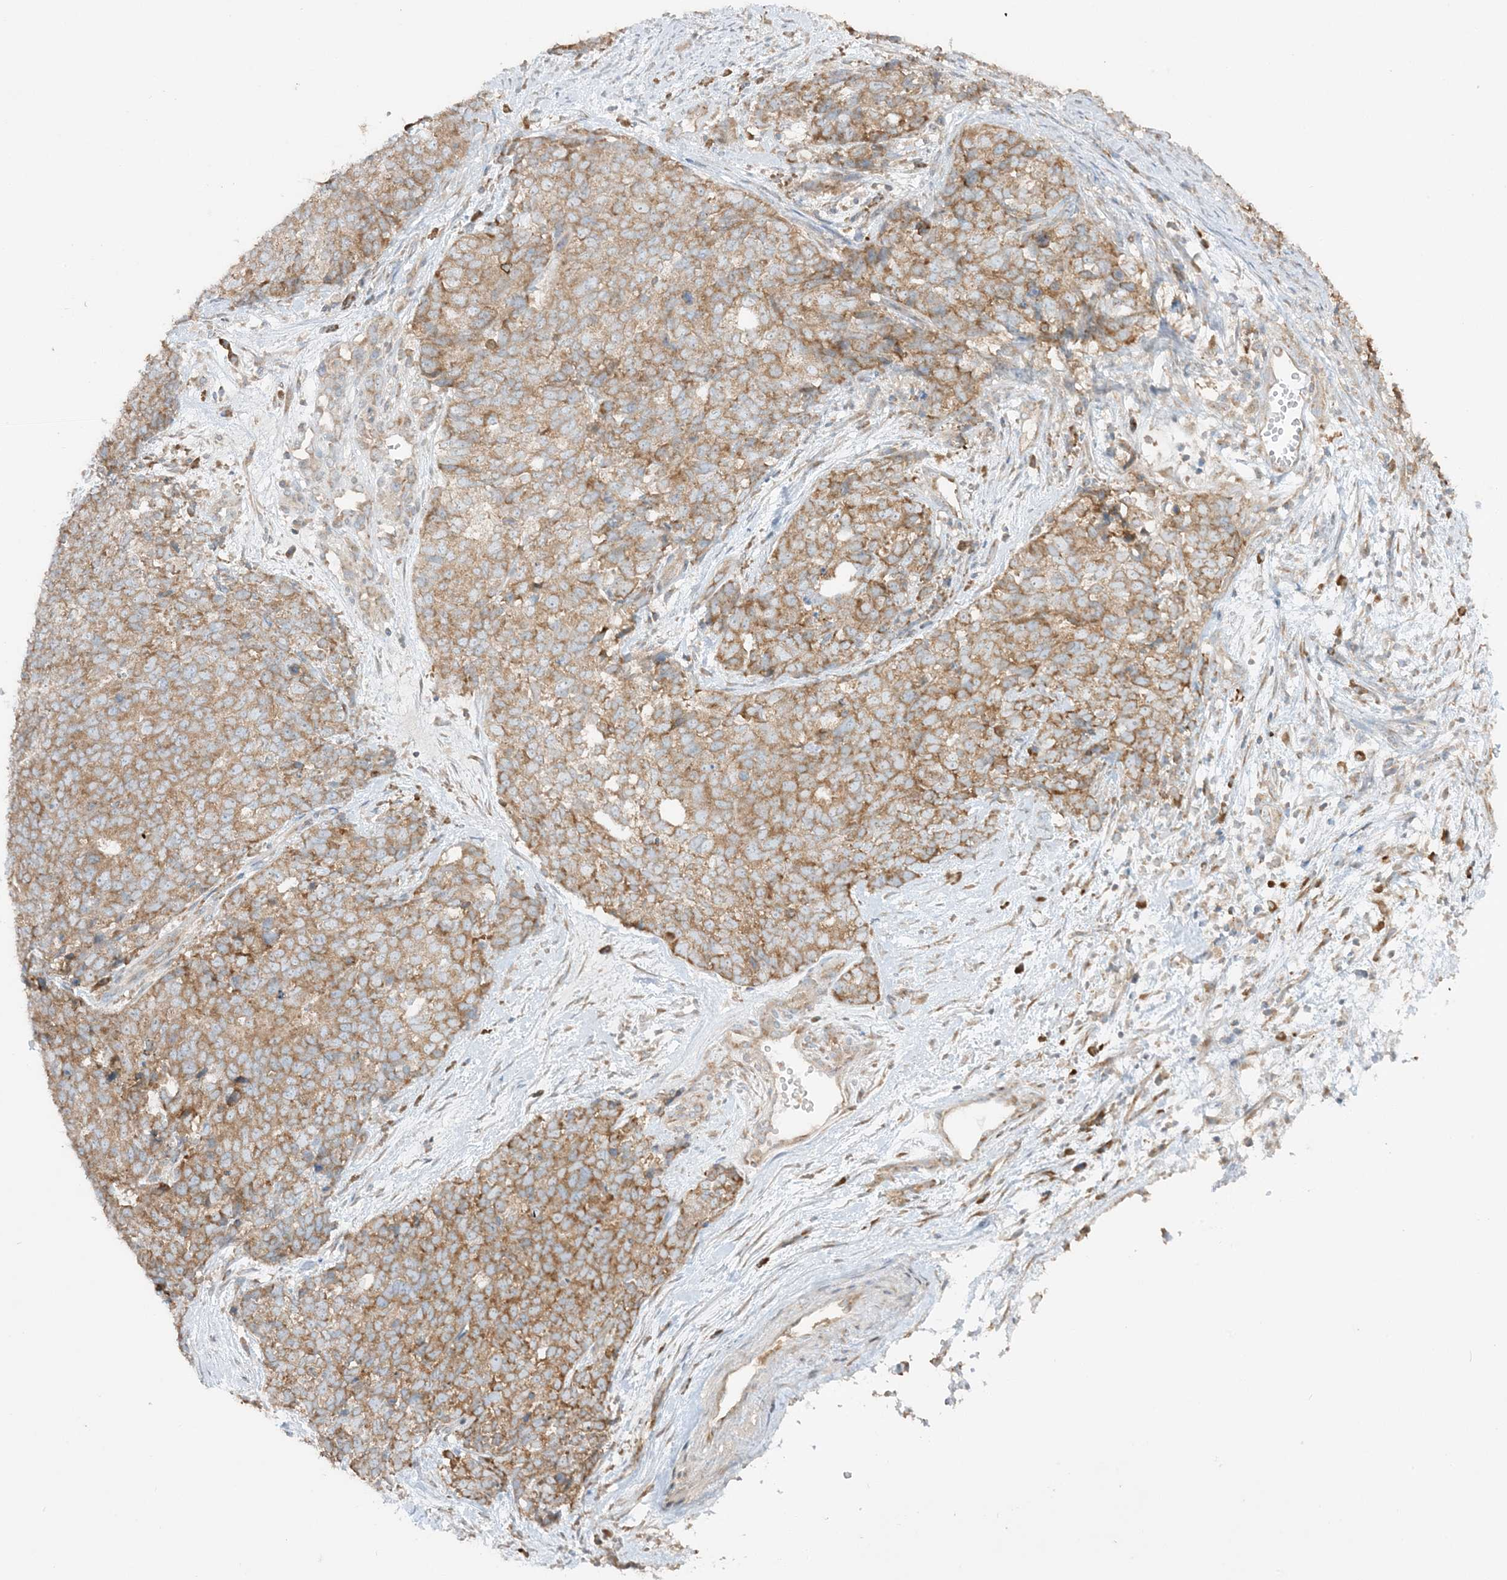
{"staining": {"intensity": "moderate", "quantity": ">75%", "location": "cytoplasmic/membranous"}, "tissue": "cervical cancer", "cell_type": "Tumor cells", "image_type": "cancer", "snomed": [{"axis": "morphology", "description": "Squamous cell carcinoma, NOS"}, {"axis": "topography", "description": "Cervix"}], "caption": "IHC histopathology image of neoplastic tissue: squamous cell carcinoma (cervical) stained using immunohistochemistry (IHC) demonstrates medium levels of moderate protein expression localized specifically in the cytoplasmic/membranous of tumor cells, appearing as a cytoplasmic/membranous brown color.", "gene": "RPP40", "patient": {"sex": "female", "age": 63}}